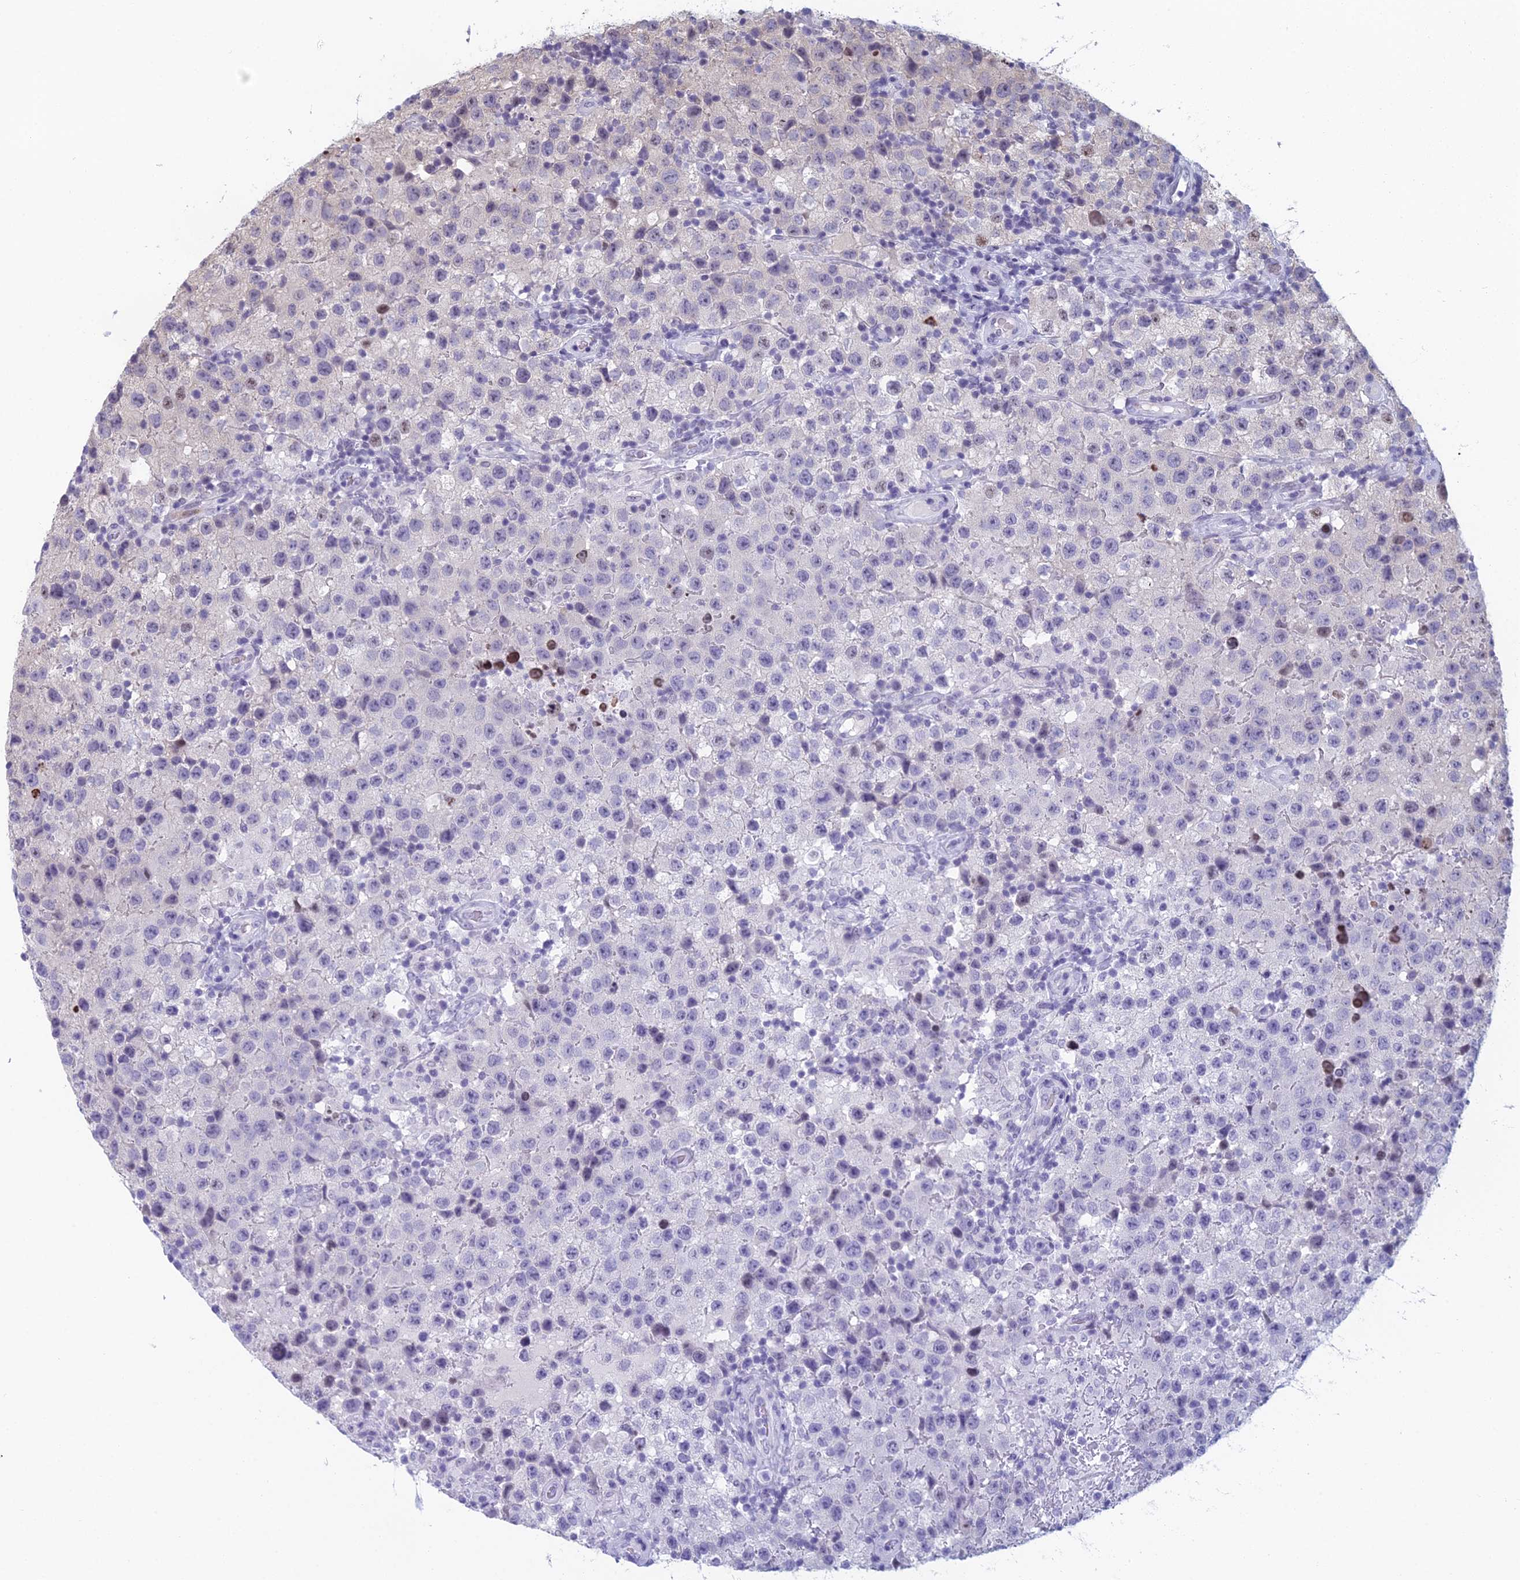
{"staining": {"intensity": "negative", "quantity": "none", "location": "none"}, "tissue": "testis cancer", "cell_type": "Tumor cells", "image_type": "cancer", "snomed": [{"axis": "morphology", "description": "Seminoma, NOS"}, {"axis": "morphology", "description": "Carcinoma, Embryonal, NOS"}, {"axis": "topography", "description": "Testis"}], "caption": "Tumor cells show no significant protein positivity in testis cancer (embryonal carcinoma).", "gene": "RGS17", "patient": {"sex": "male", "age": 41}}